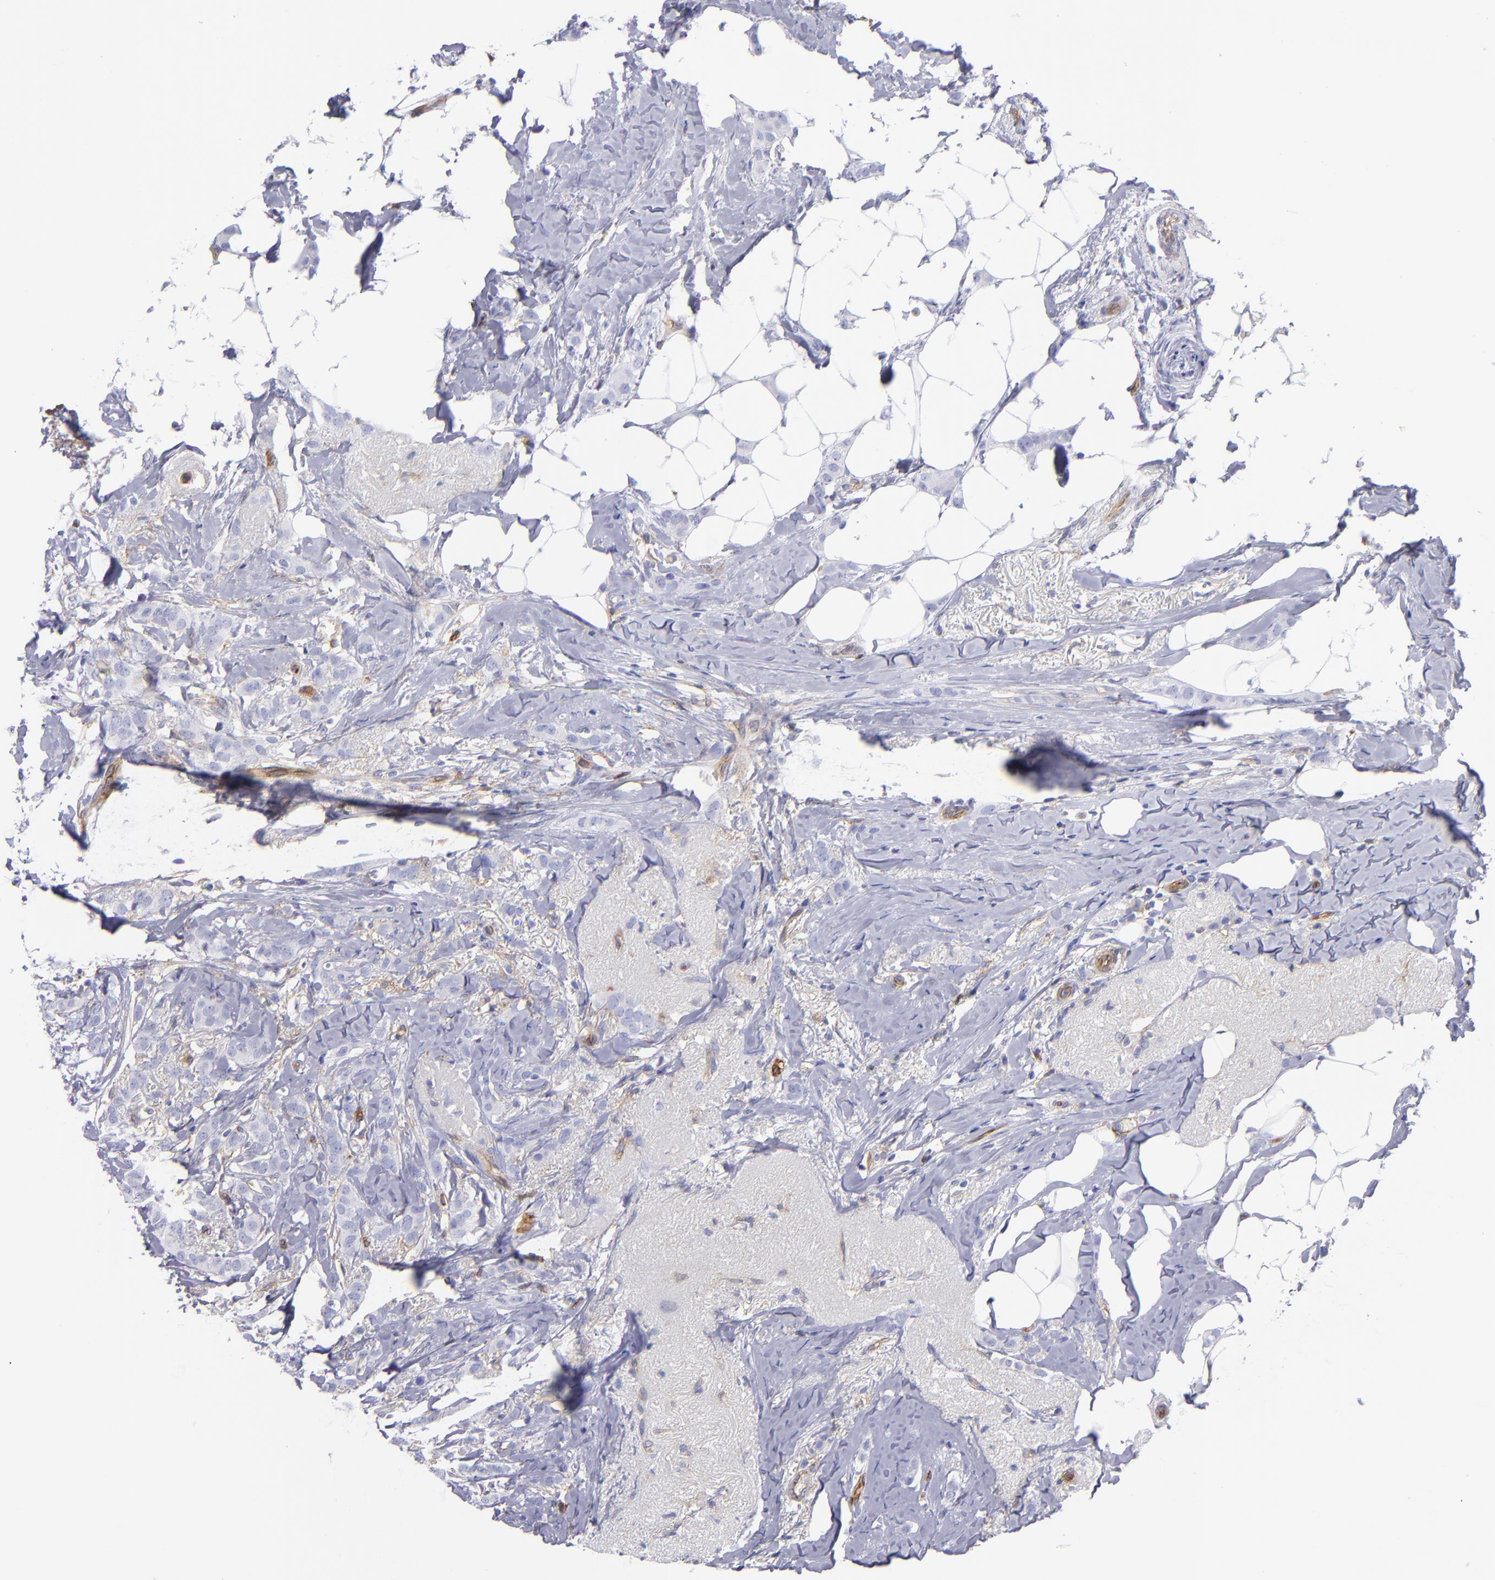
{"staining": {"intensity": "negative", "quantity": "none", "location": "none"}, "tissue": "breast cancer", "cell_type": "Tumor cells", "image_type": "cancer", "snomed": [{"axis": "morphology", "description": "Lobular carcinoma"}, {"axis": "topography", "description": "Breast"}], "caption": "Human lobular carcinoma (breast) stained for a protein using immunohistochemistry exhibits no staining in tumor cells.", "gene": "ENTPD1", "patient": {"sex": "female", "age": 55}}